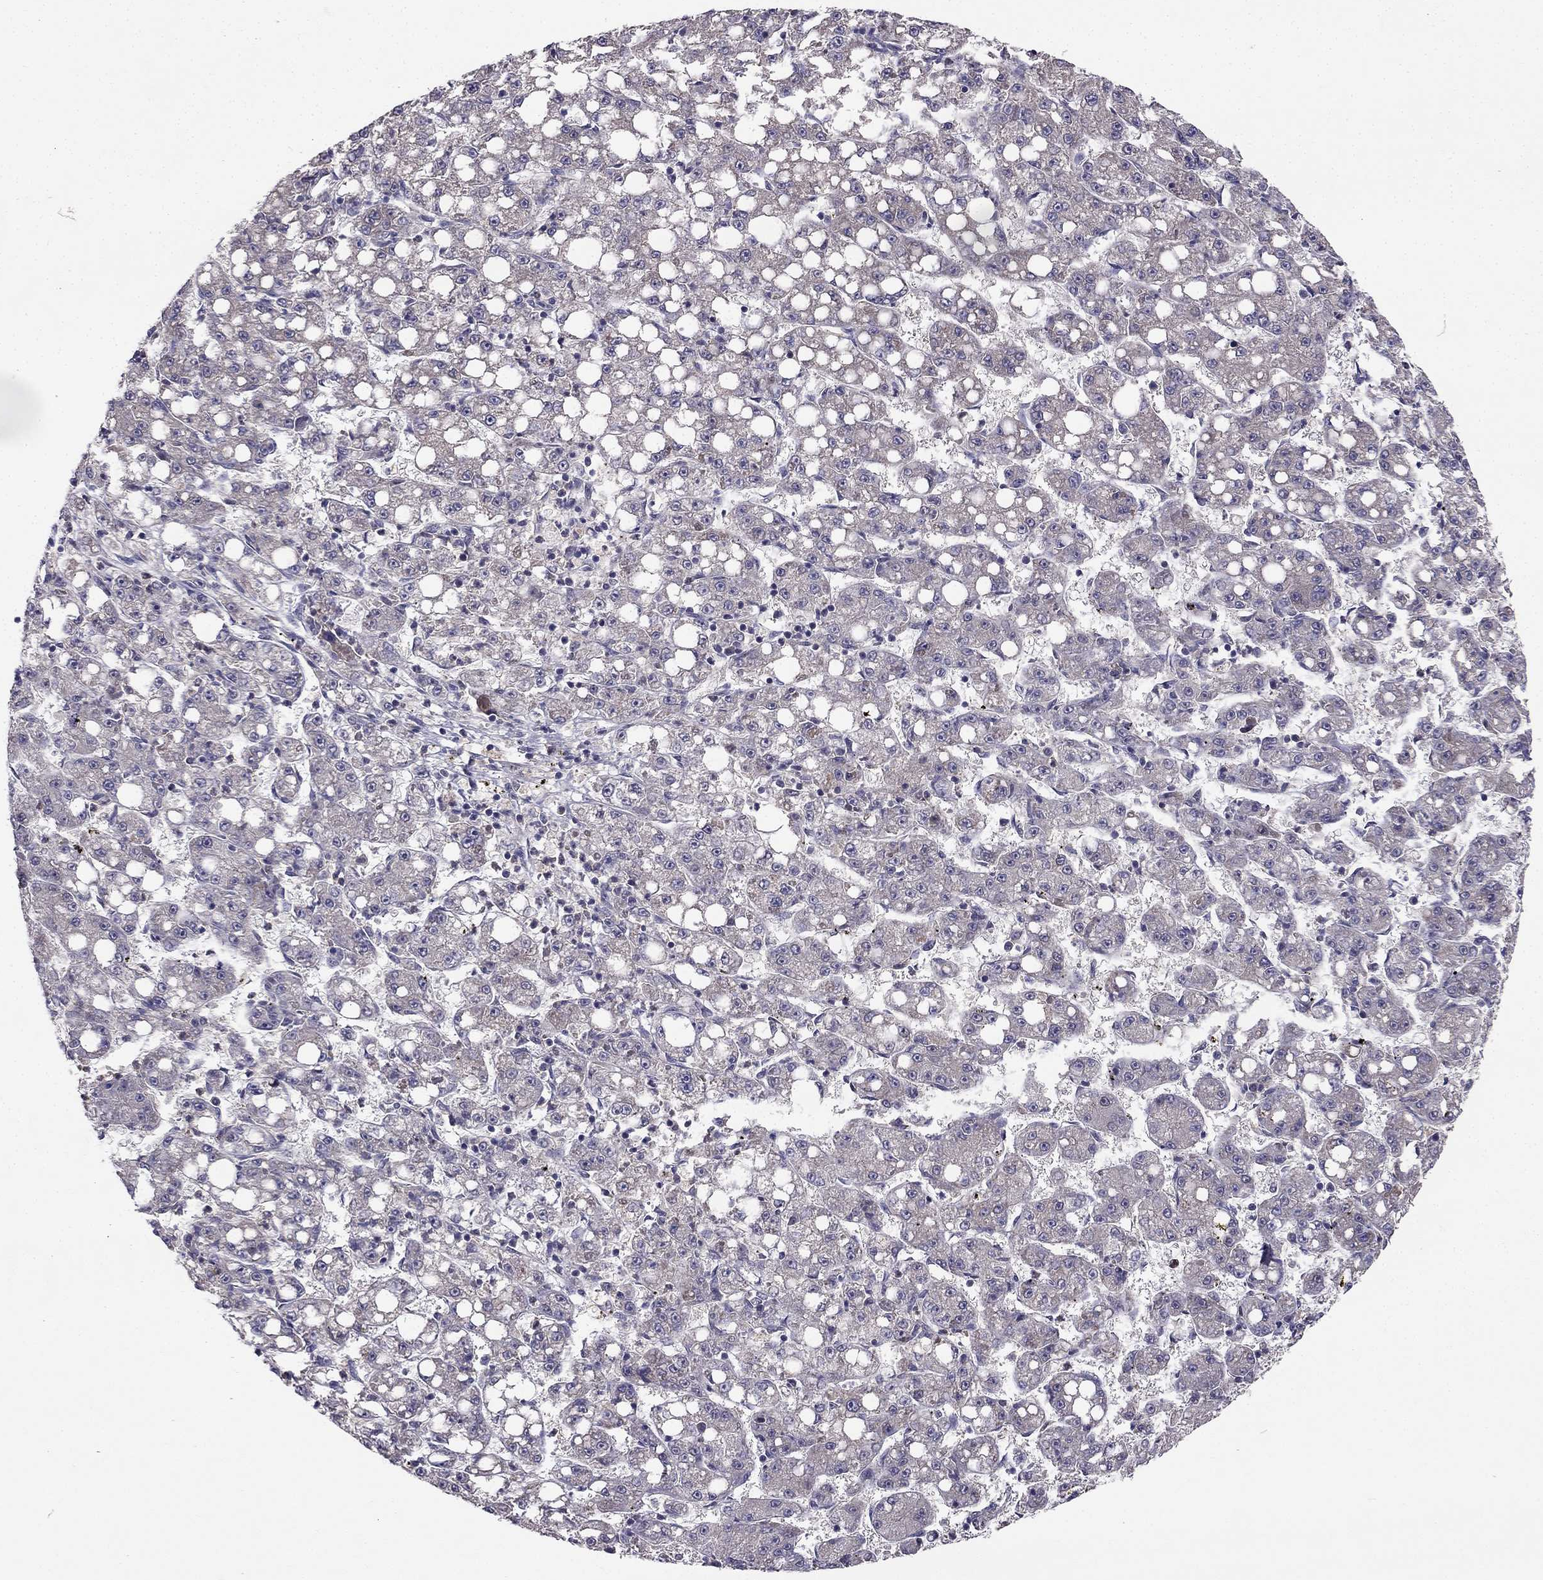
{"staining": {"intensity": "negative", "quantity": "none", "location": "none"}, "tissue": "liver cancer", "cell_type": "Tumor cells", "image_type": "cancer", "snomed": [{"axis": "morphology", "description": "Carcinoma, Hepatocellular, NOS"}, {"axis": "topography", "description": "Liver"}], "caption": "The photomicrograph exhibits no significant staining in tumor cells of hepatocellular carcinoma (liver).", "gene": "STXBP5", "patient": {"sex": "female", "age": 65}}